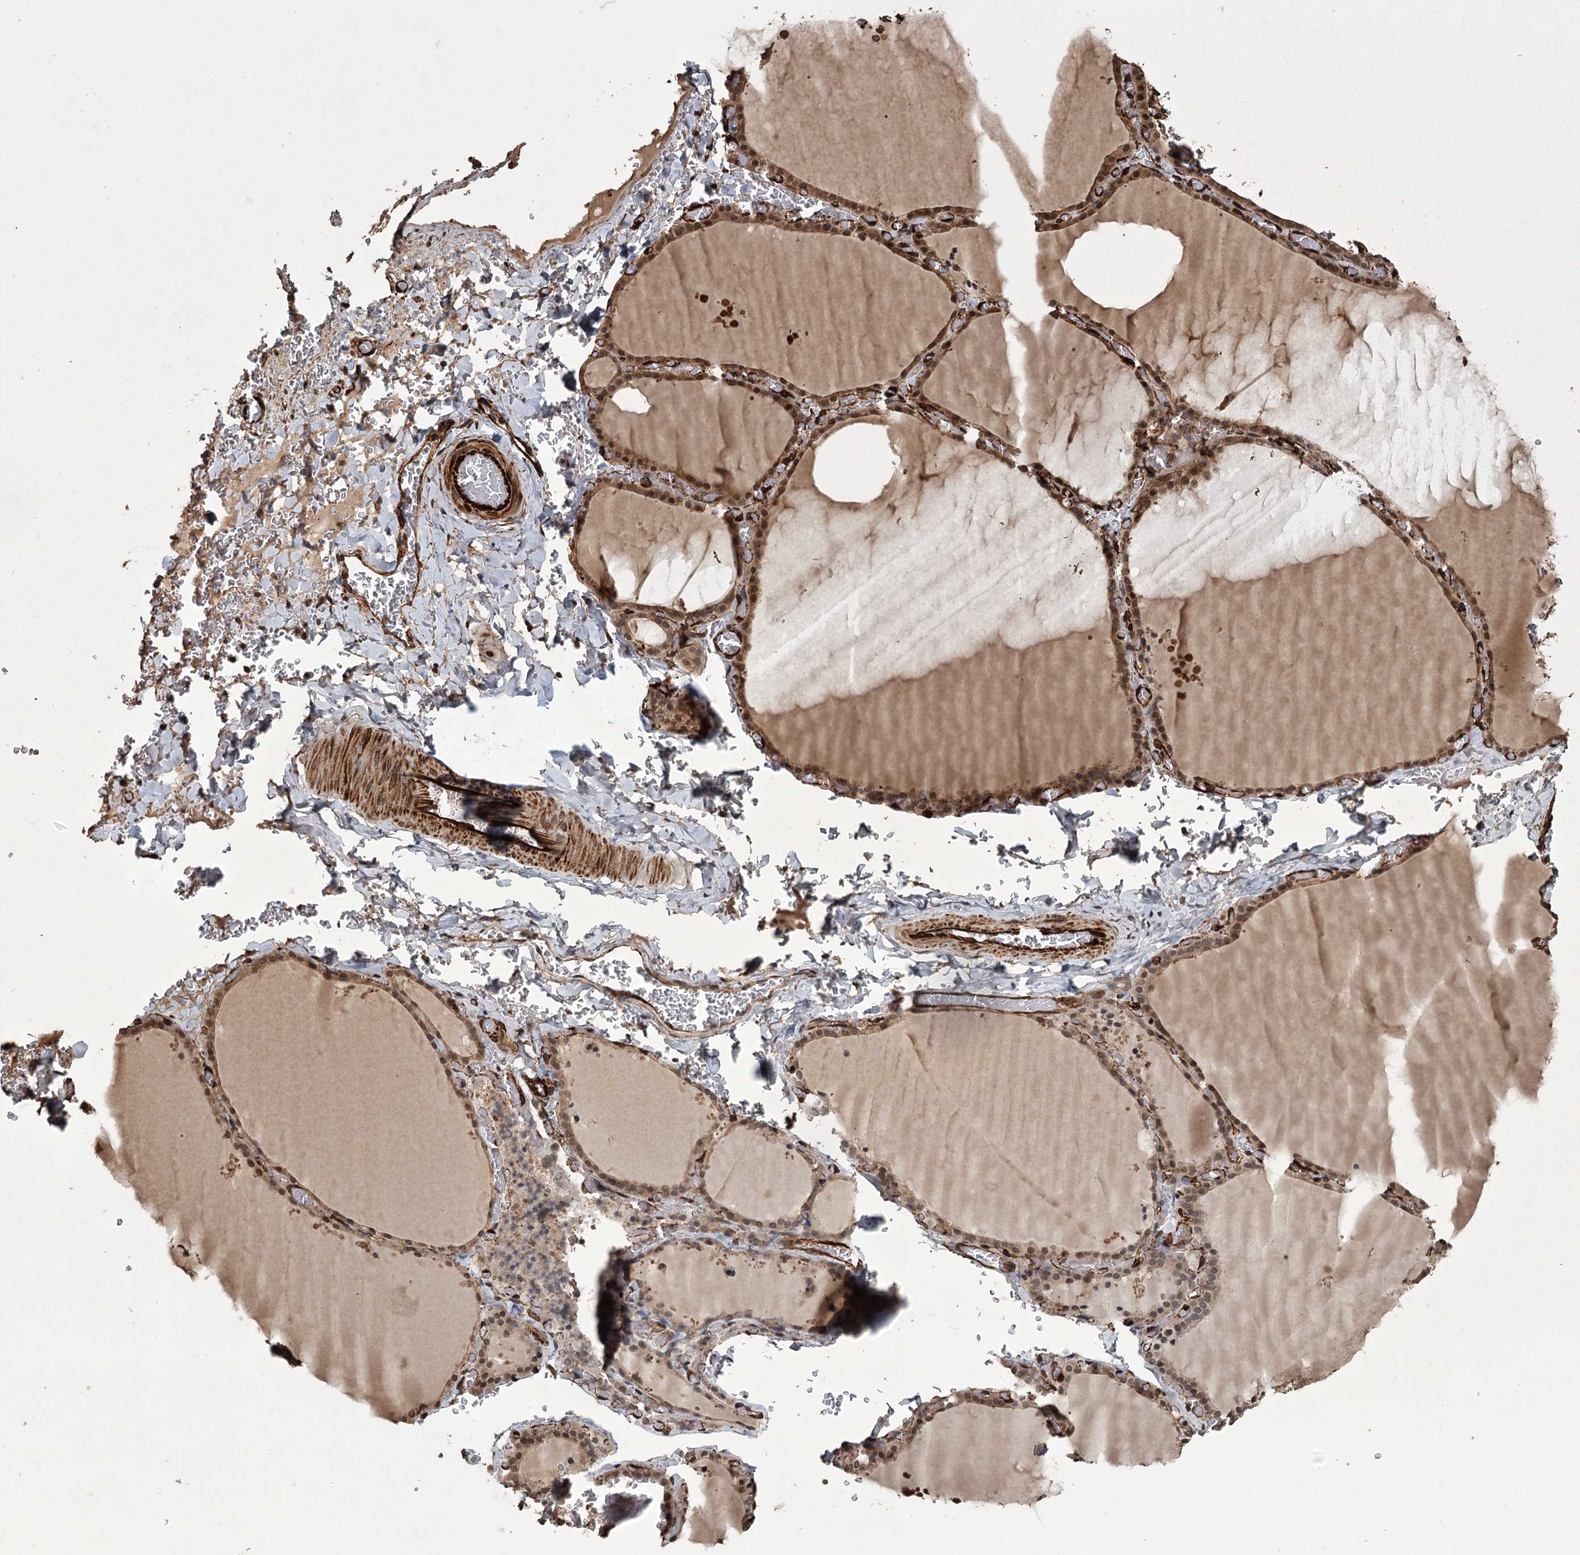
{"staining": {"intensity": "moderate", "quantity": ">75%", "location": "cytoplasmic/membranous,nuclear"}, "tissue": "thyroid gland", "cell_type": "Glandular cells", "image_type": "normal", "snomed": [{"axis": "morphology", "description": "Normal tissue, NOS"}, {"axis": "topography", "description": "Thyroid gland"}], "caption": "The photomicrograph displays a brown stain indicating the presence of a protein in the cytoplasmic/membranous,nuclear of glandular cells in thyroid gland. (Stains: DAB in brown, nuclei in blue, Microscopy: brightfield microscopy at high magnification).", "gene": "RPAP3", "patient": {"sex": "female", "age": 39}}